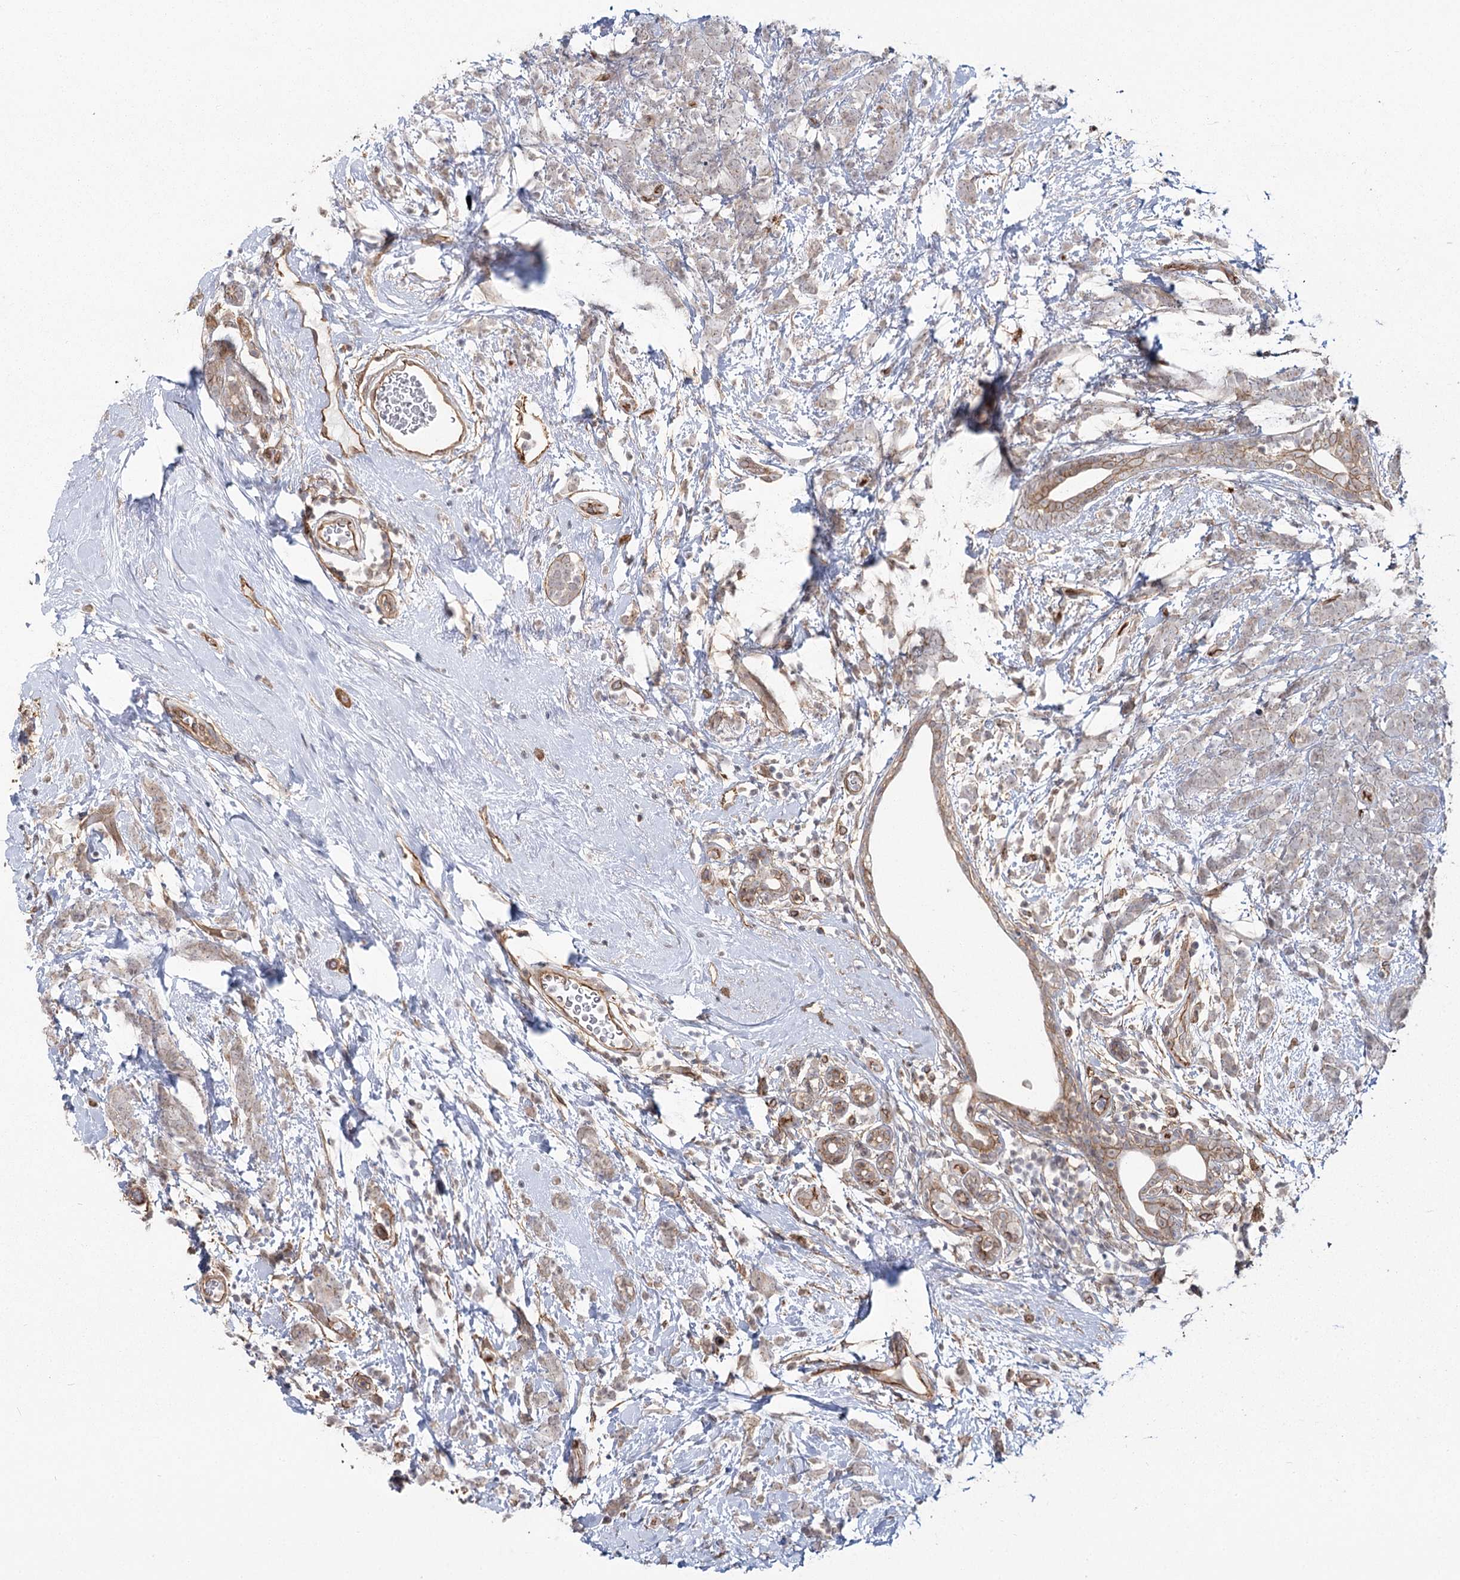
{"staining": {"intensity": "negative", "quantity": "none", "location": "none"}, "tissue": "breast cancer", "cell_type": "Tumor cells", "image_type": "cancer", "snomed": [{"axis": "morphology", "description": "Lobular carcinoma"}, {"axis": "topography", "description": "Breast"}], "caption": "An IHC image of breast cancer is shown. There is no staining in tumor cells of breast cancer.", "gene": "RPP14", "patient": {"sex": "female", "age": 58}}